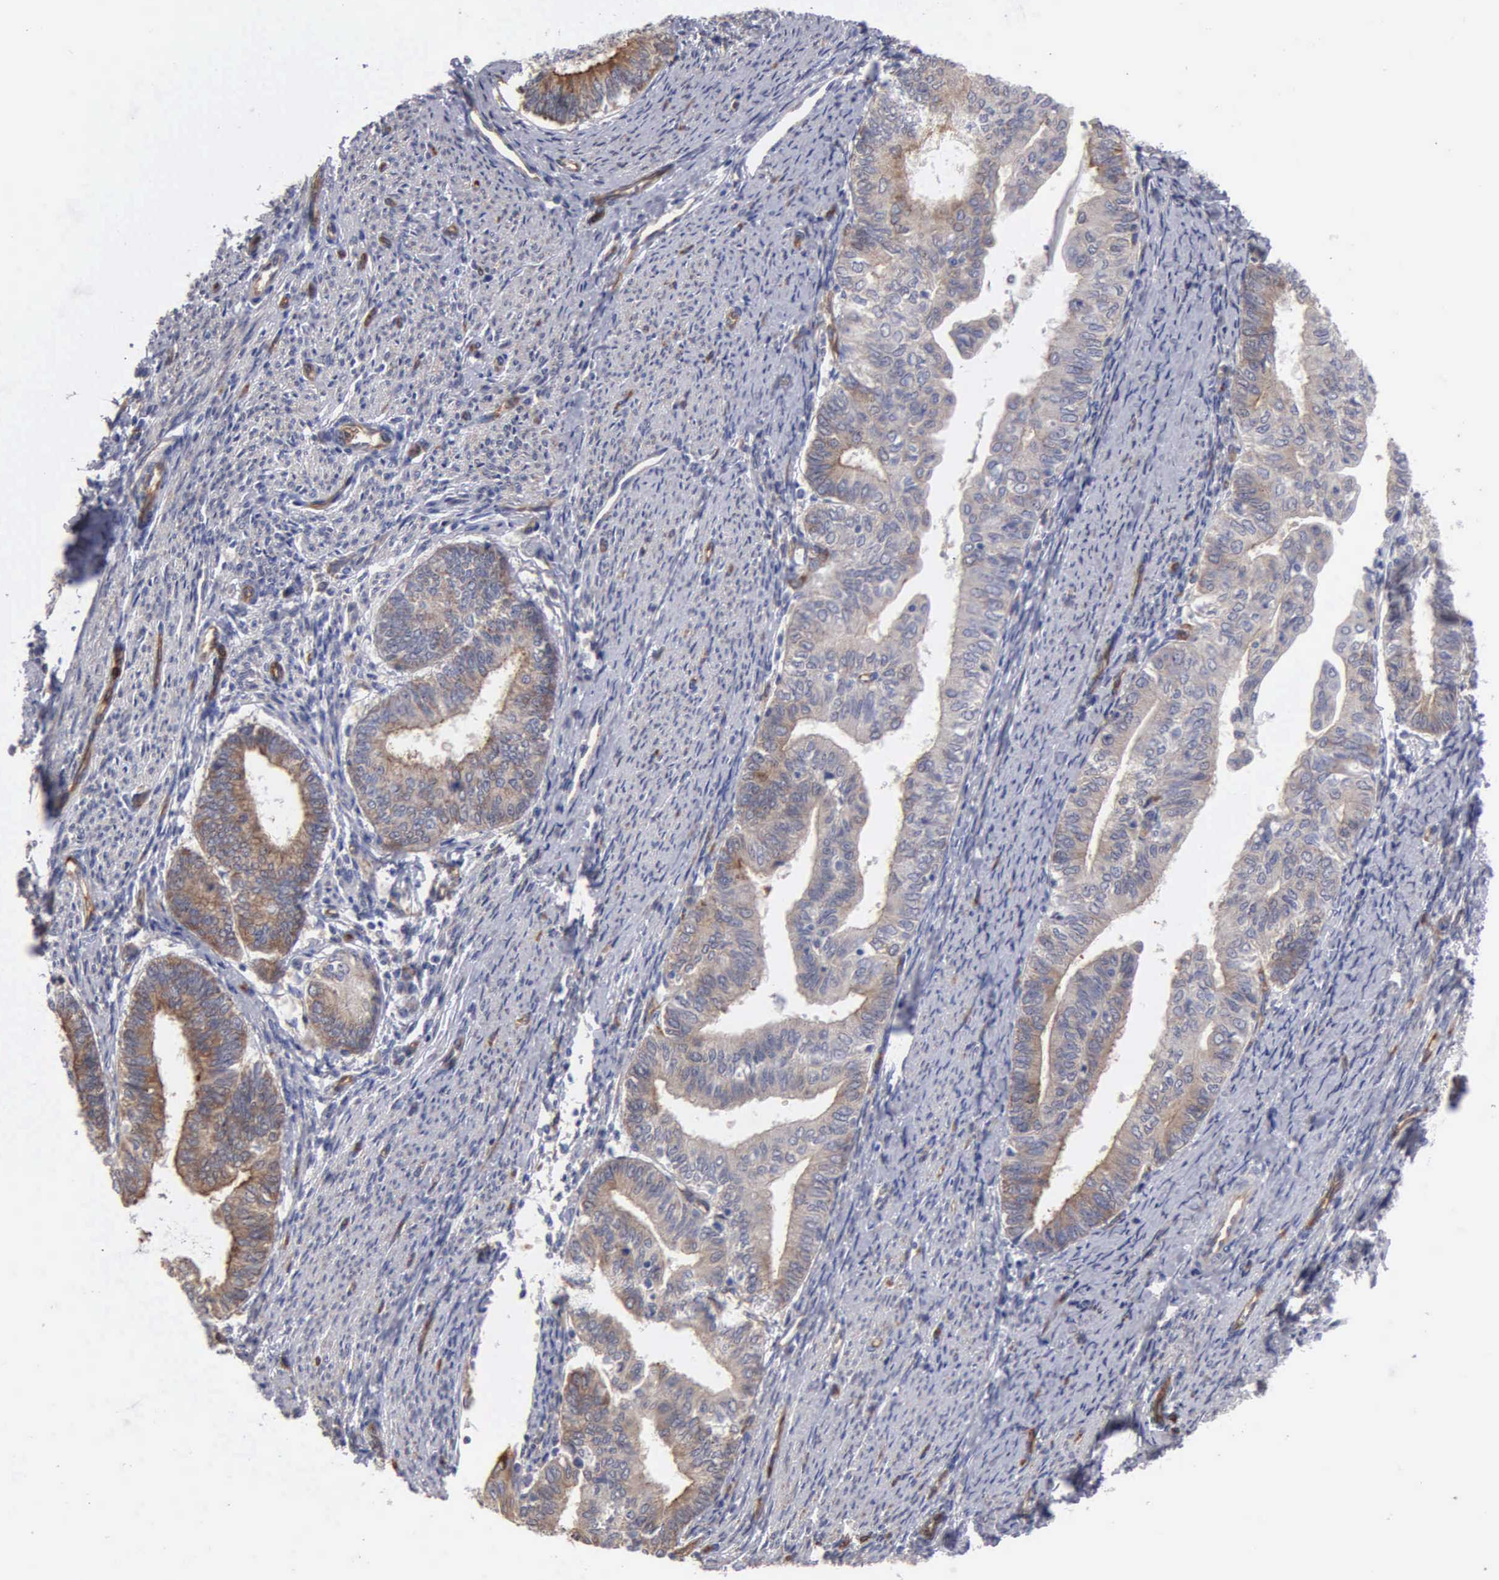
{"staining": {"intensity": "moderate", "quantity": ">75%", "location": "cytoplasmic/membranous"}, "tissue": "endometrial cancer", "cell_type": "Tumor cells", "image_type": "cancer", "snomed": [{"axis": "morphology", "description": "Adenocarcinoma, NOS"}, {"axis": "topography", "description": "Endometrium"}], "caption": "The histopathology image displays staining of endometrial cancer, revealing moderate cytoplasmic/membranous protein positivity (brown color) within tumor cells. The staining was performed using DAB (3,3'-diaminobenzidine), with brown indicating positive protein expression. Nuclei are stained blue with hematoxylin.", "gene": "RDX", "patient": {"sex": "female", "age": 66}}